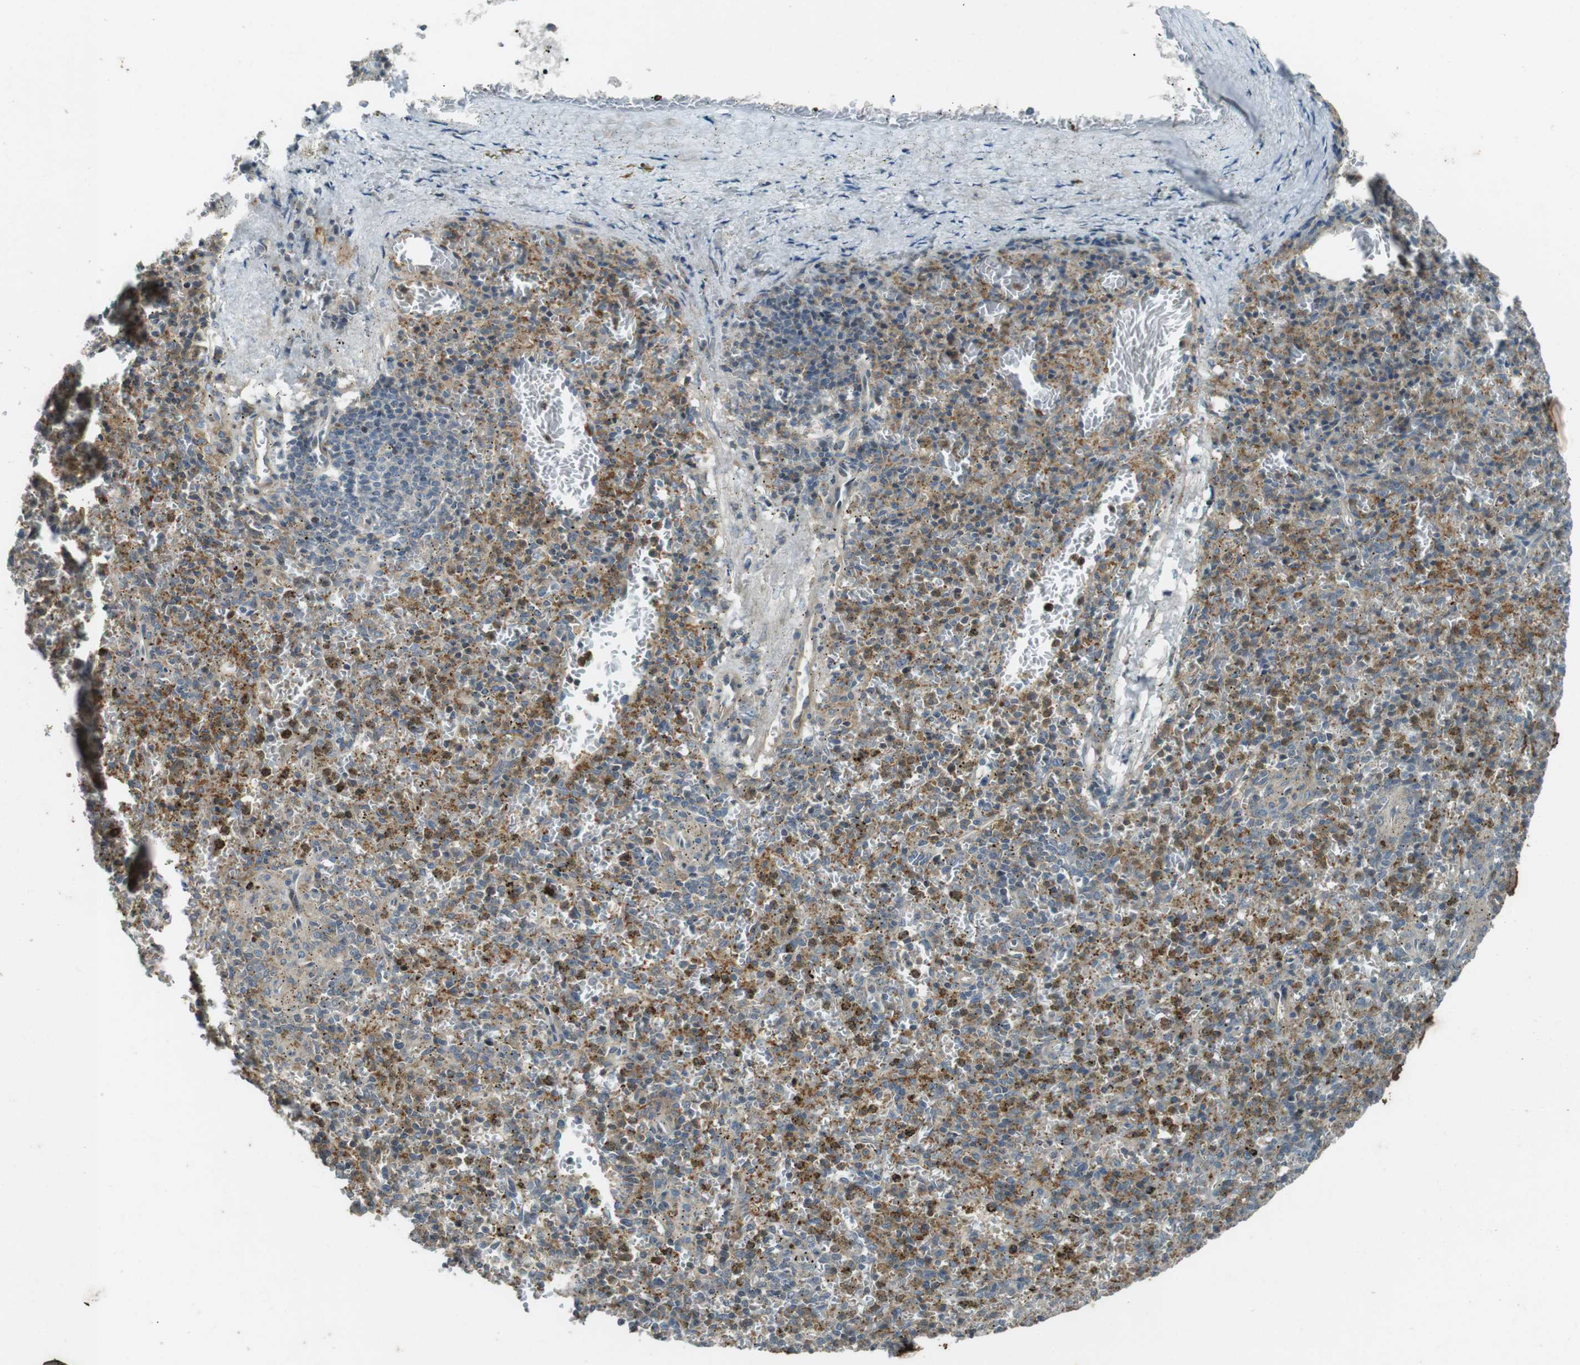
{"staining": {"intensity": "moderate", "quantity": "25%-75%", "location": "cytoplasmic/membranous"}, "tissue": "spleen", "cell_type": "Cells in red pulp", "image_type": "normal", "snomed": [{"axis": "morphology", "description": "Normal tissue, NOS"}, {"axis": "topography", "description": "Spleen"}], "caption": "Cells in red pulp reveal moderate cytoplasmic/membranous positivity in approximately 25%-75% of cells in normal spleen.", "gene": "ZYX", "patient": {"sex": "male", "age": 72}}